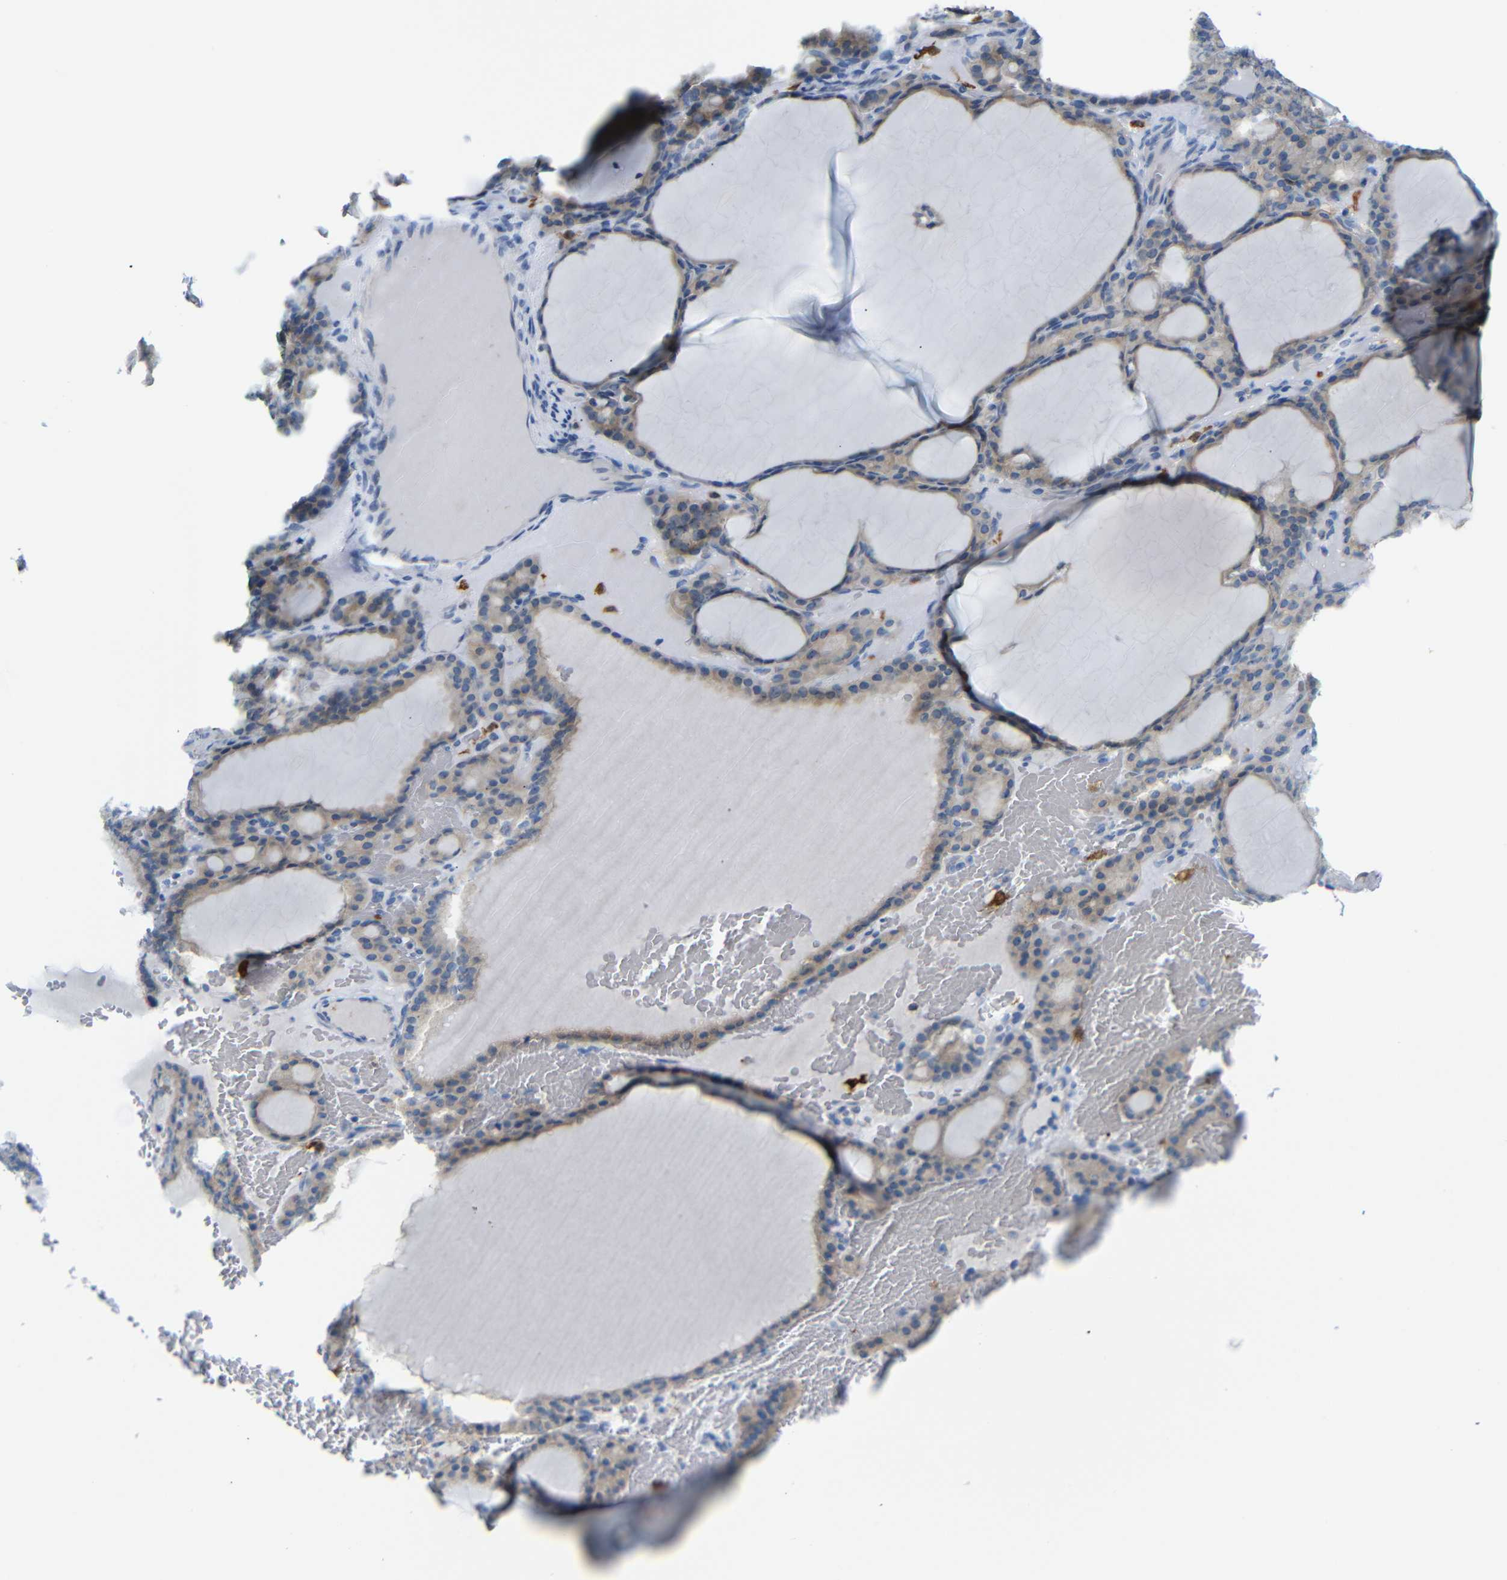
{"staining": {"intensity": "weak", "quantity": "<25%", "location": "cytoplasmic/membranous"}, "tissue": "thyroid gland", "cell_type": "Glandular cells", "image_type": "normal", "snomed": [{"axis": "morphology", "description": "Normal tissue, NOS"}, {"axis": "topography", "description": "Thyroid gland"}], "caption": "Human thyroid gland stained for a protein using immunohistochemistry exhibits no staining in glandular cells.", "gene": "C1orf210", "patient": {"sex": "female", "age": 28}}